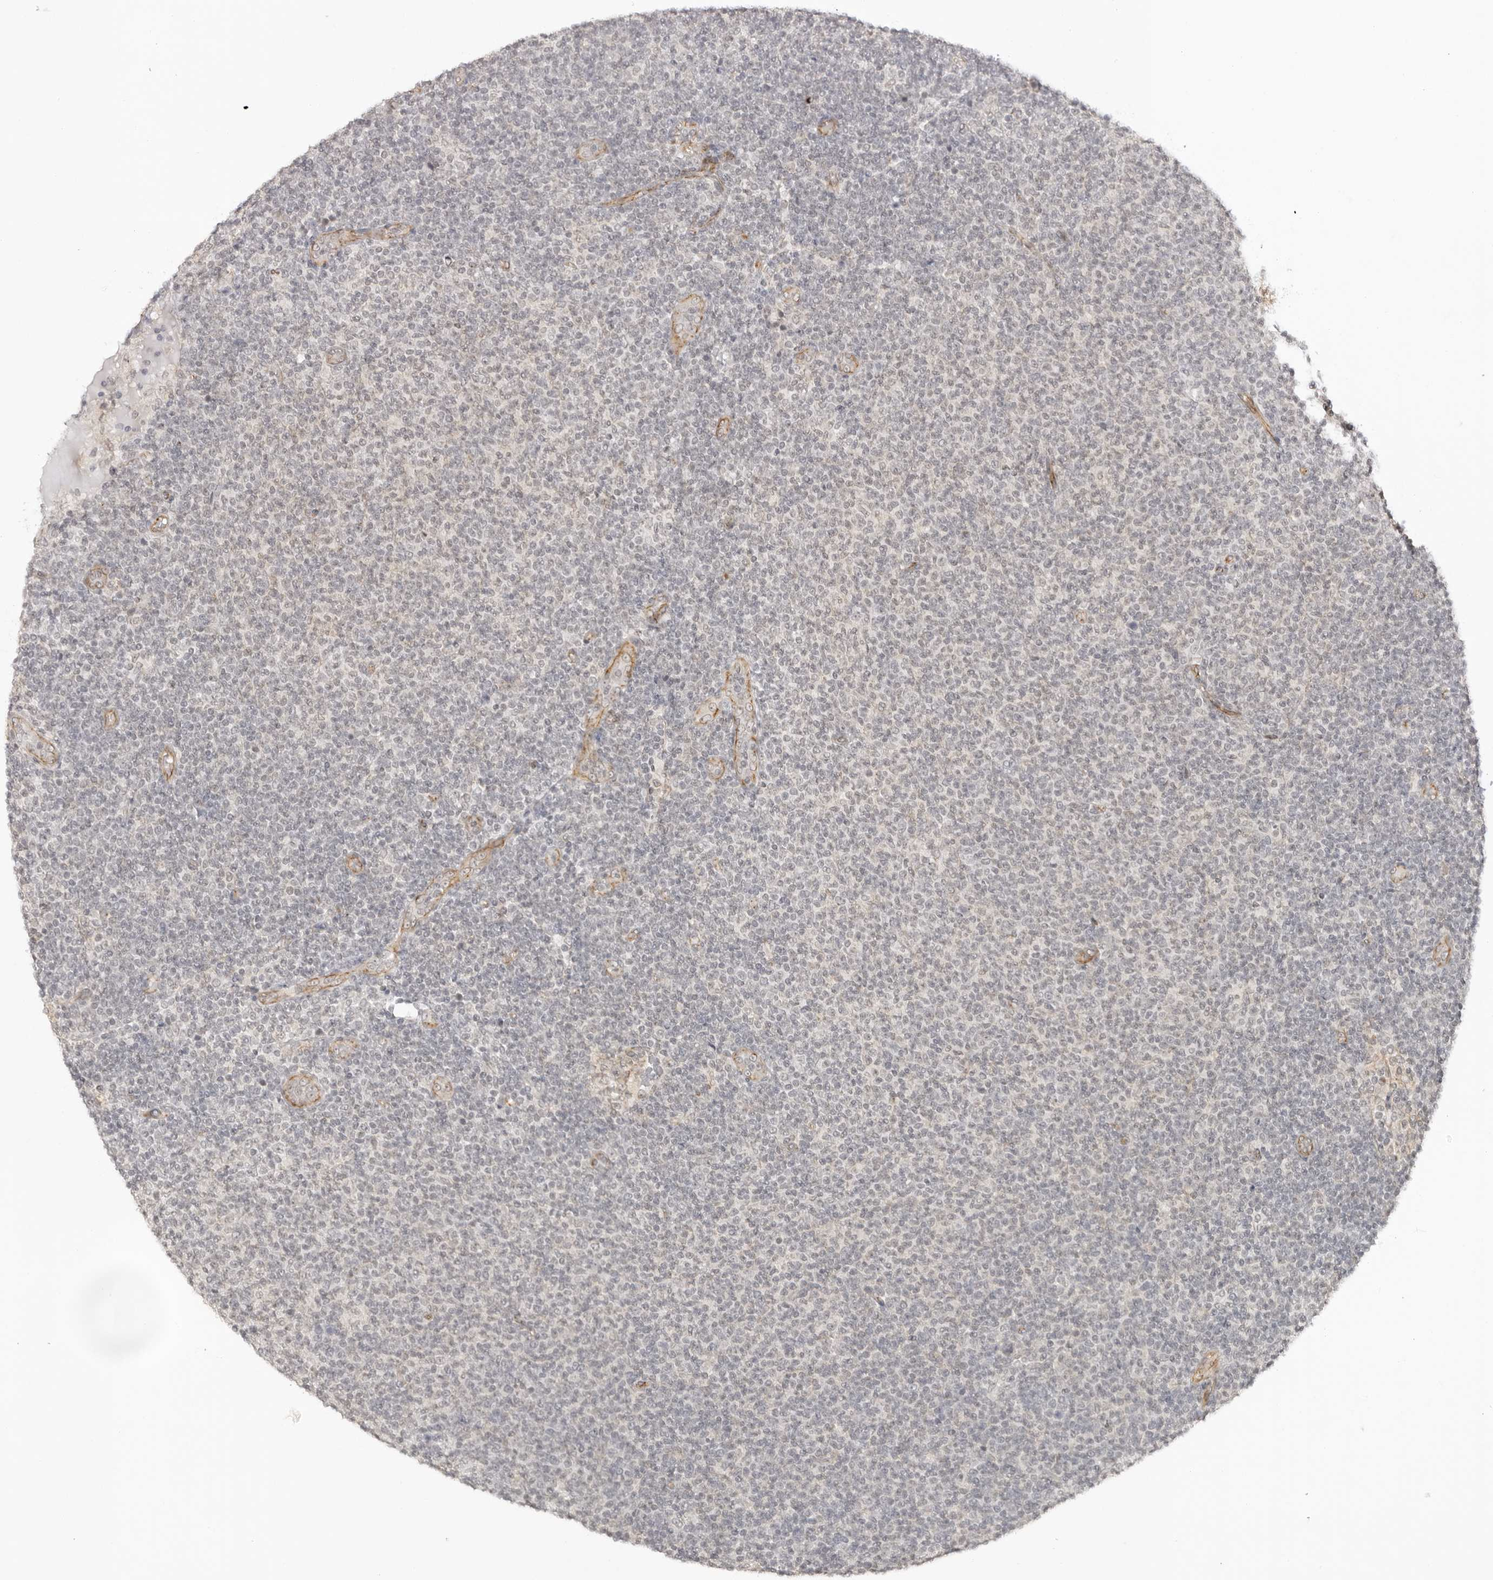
{"staining": {"intensity": "negative", "quantity": "none", "location": "none"}, "tissue": "lymphoma", "cell_type": "Tumor cells", "image_type": "cancer", "snomed": [{"axis": "morphology", "description": "Malignant lymphoma, non-Hodgkin's type, Low grade"}, {"axis": "topography", "description": "Lymph node"}], "caption": "This is an immunohistochemistry image of human lymphoma. There is no positivity in tumor cells.", "gene": "TRAPPC3", "patient": {"sex": "male", "age": 66}}